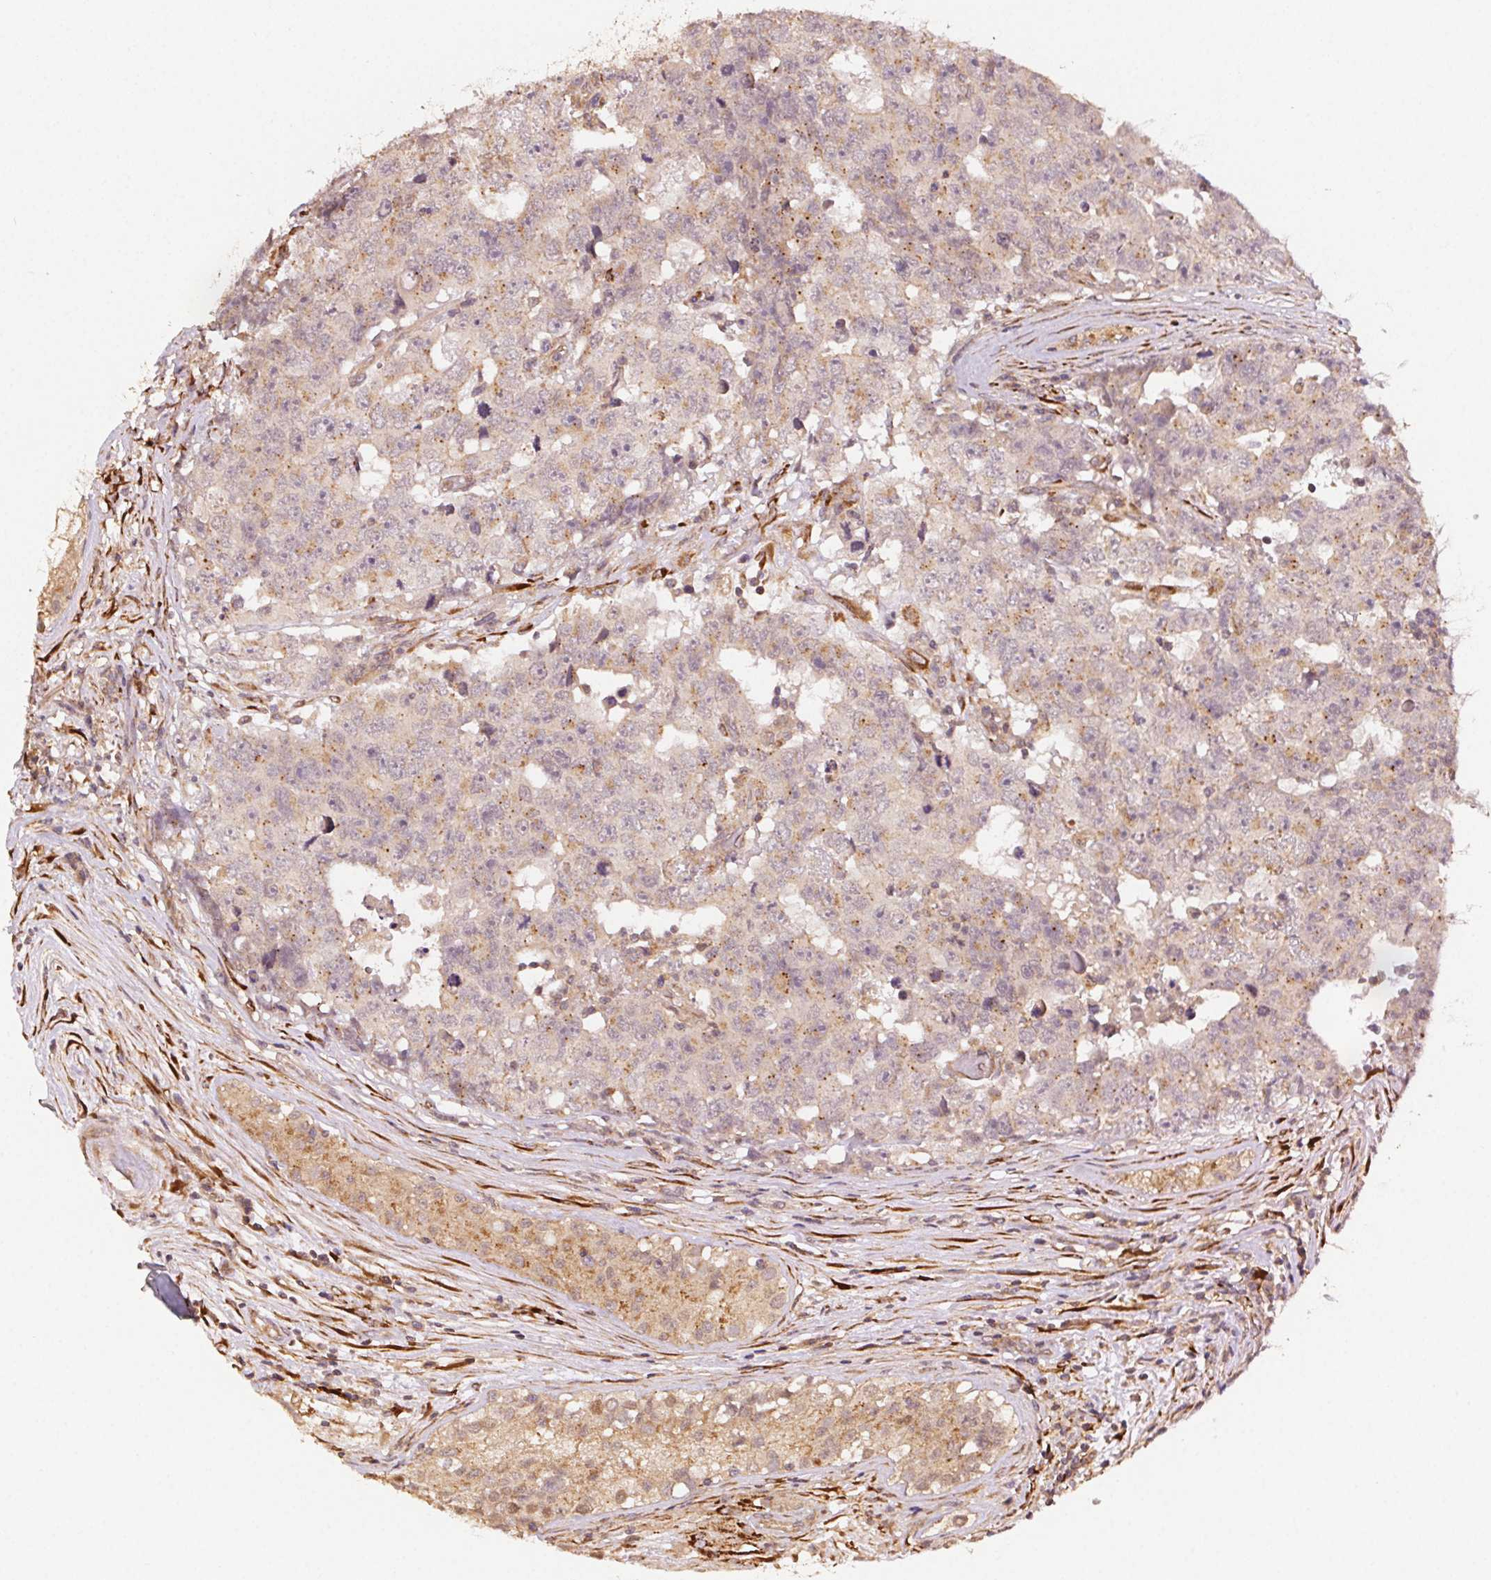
{"staining": {"intensity": "weak", "quantity": "25%-75%", "location": "cytoplasmic/membranous"}, "tissue": "testis cancer", "cell_type": "Tumor cells", "image_type": "cancer", "snomed": [{"axis": "morphology", "description": "Carcinoma, Embryonal, NOS"}, {"axis": "topography", "description": "Testis"}], "caption": "Weak cytoplasmic/membranous protein positivity is identified in about 25%-75% of tumor cells in testis embryonal carcinoma.", "gene": "KLHL15", "patient": {"sex": "male", "age": 24}}